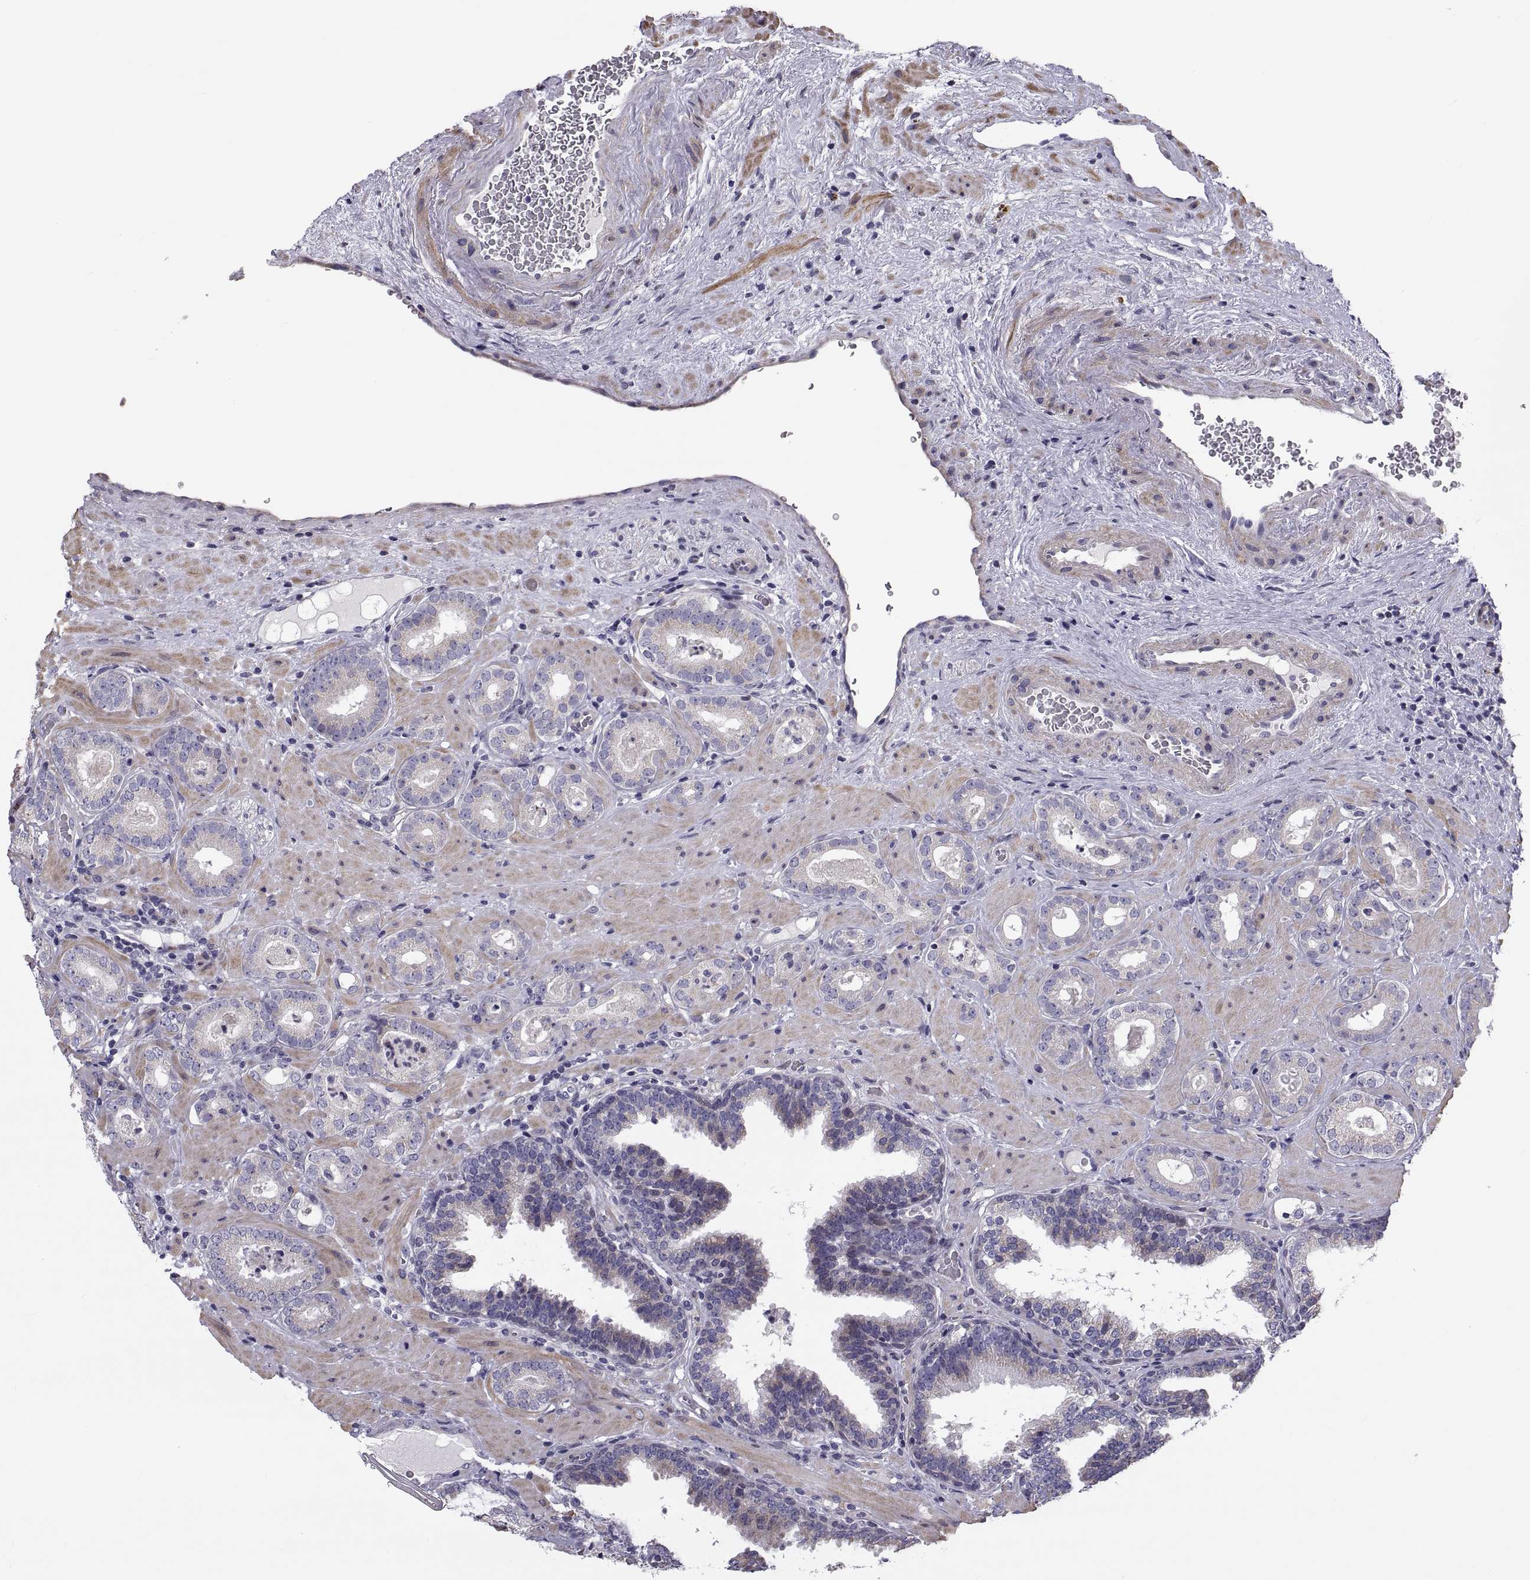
{"staining": {"intensity": "weak", "quantity": "<25%", "location": "cytoplasmic/membranous"}, "tissue": "prostate cancer", "cell_type": "Tumor cells", "image_type": "cancer", "snomed": [{"axis": "morphology", "description": "Adenocarcinoma, Low grade"}, {"axis": "topography", "description": "Prostate"}], "caption": "The immunohistochemistry photomicrograph has no significant positivity in tumor cells of prostate adenocarcinoma (low-grade) tissue. (DAB immunohistochemistry (IHC), high magnification).", "gene": "ANO1", "patient": {"sex": "male", "age": 60}}